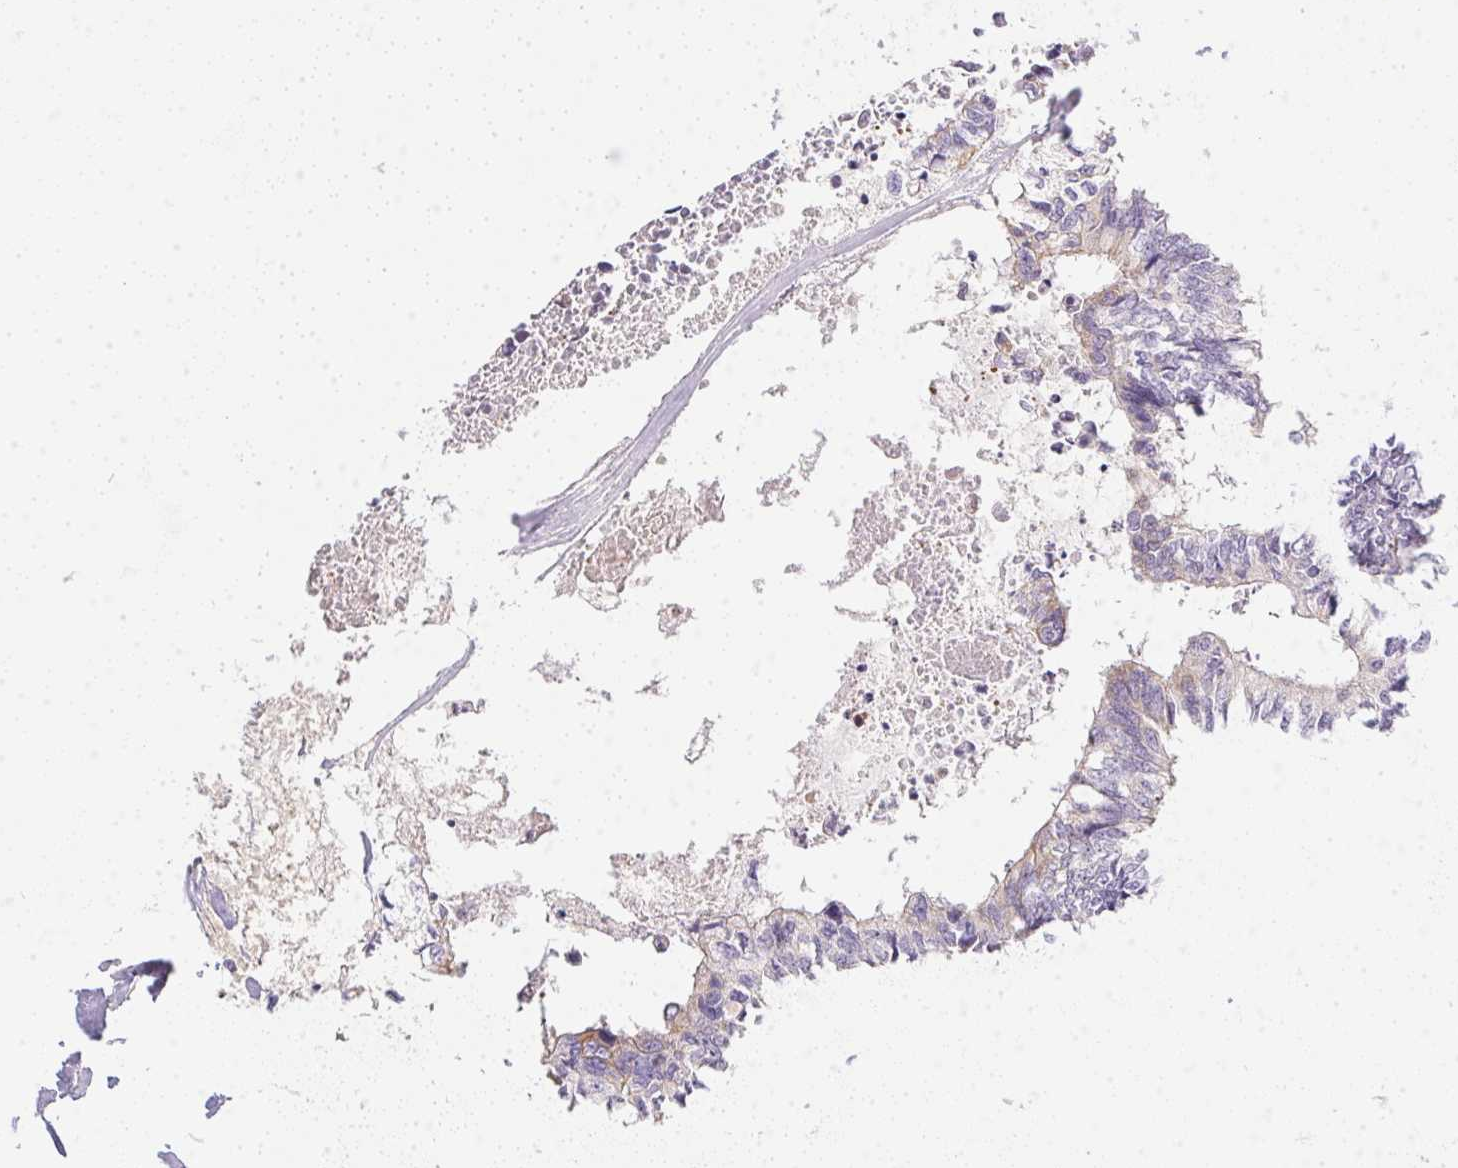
{"staining": {"intensity": "negative", "quantity": "none", "location": "none"}, "tissue": "colorectal cancer", "cell_type": "Tumor cells", "image_type": "cancer", "snomed": [{"axis": "morphology", "description": "Adenocarcinoma, NOS"}, {"axis": "topography", "description": "Colon"}, {"axis": "topography", "description": "Rectum"}], "caption": "Human adenocarcinoma (colorectal) stained for a protein using immunohistochemistry (IHC) demonstrates no staining in tumor cells.", "gene": "SLC17A7", "patient": {"sex": "male", "age": 57}}